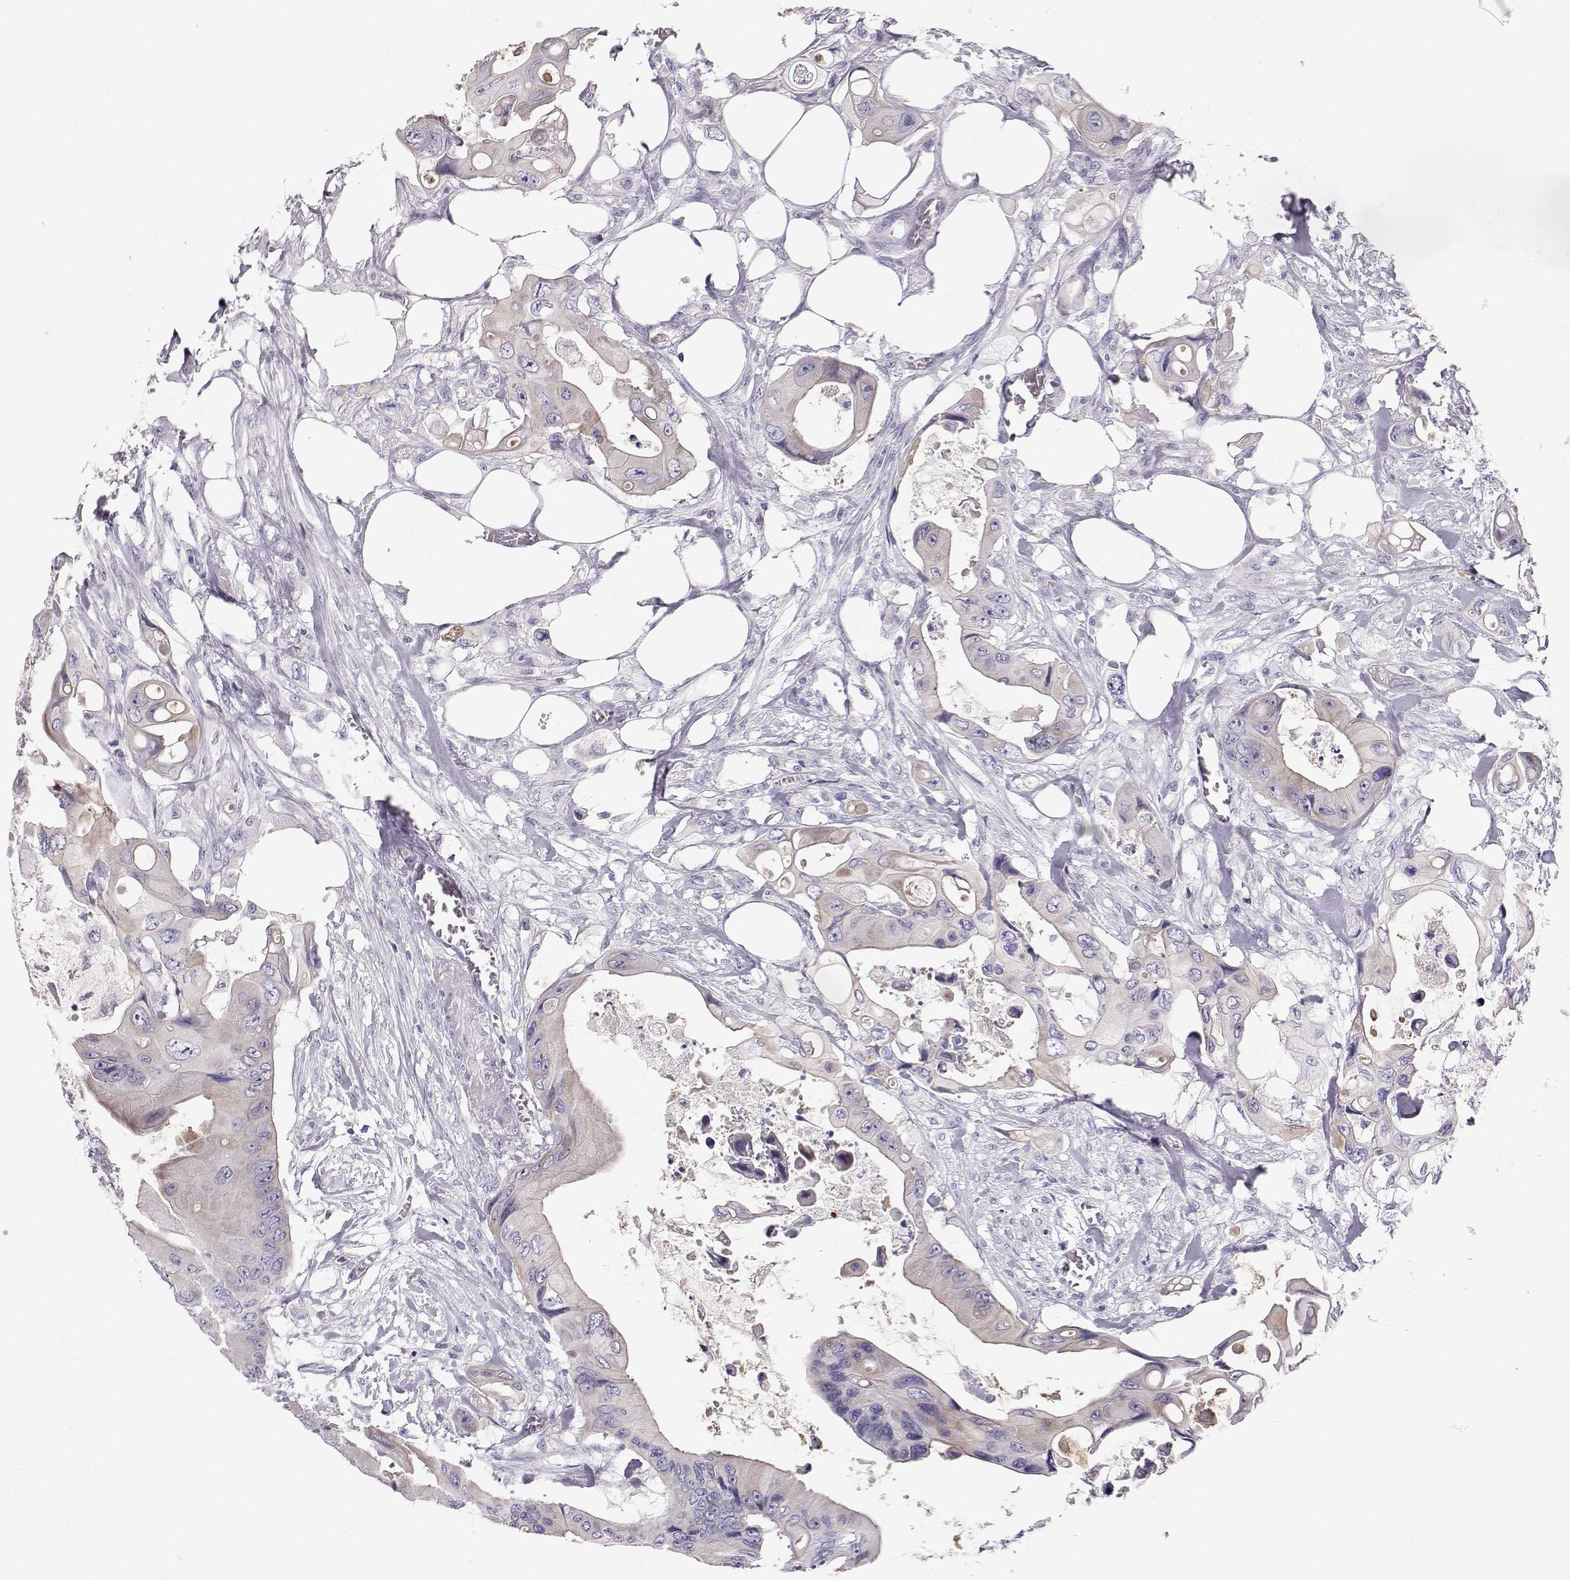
{"staining": {"intensity": "negative", "quantity": "none", "location": "none"}, "tissue": "colorectal cancer", "cell_type": "Tumor cells", "image_type": "cancer", "snomed": [{"axis": "morphology", "description": "Adenocarcinoma, NOS"}, {"axis": "topography", "description": "Rectum"}], "caption": "Tumor cells are negative for protein expression in human colorectal cancer (adenocarcinoma).", "gene": "GPR26", "patient": {"sex": "male", "age": 63}}